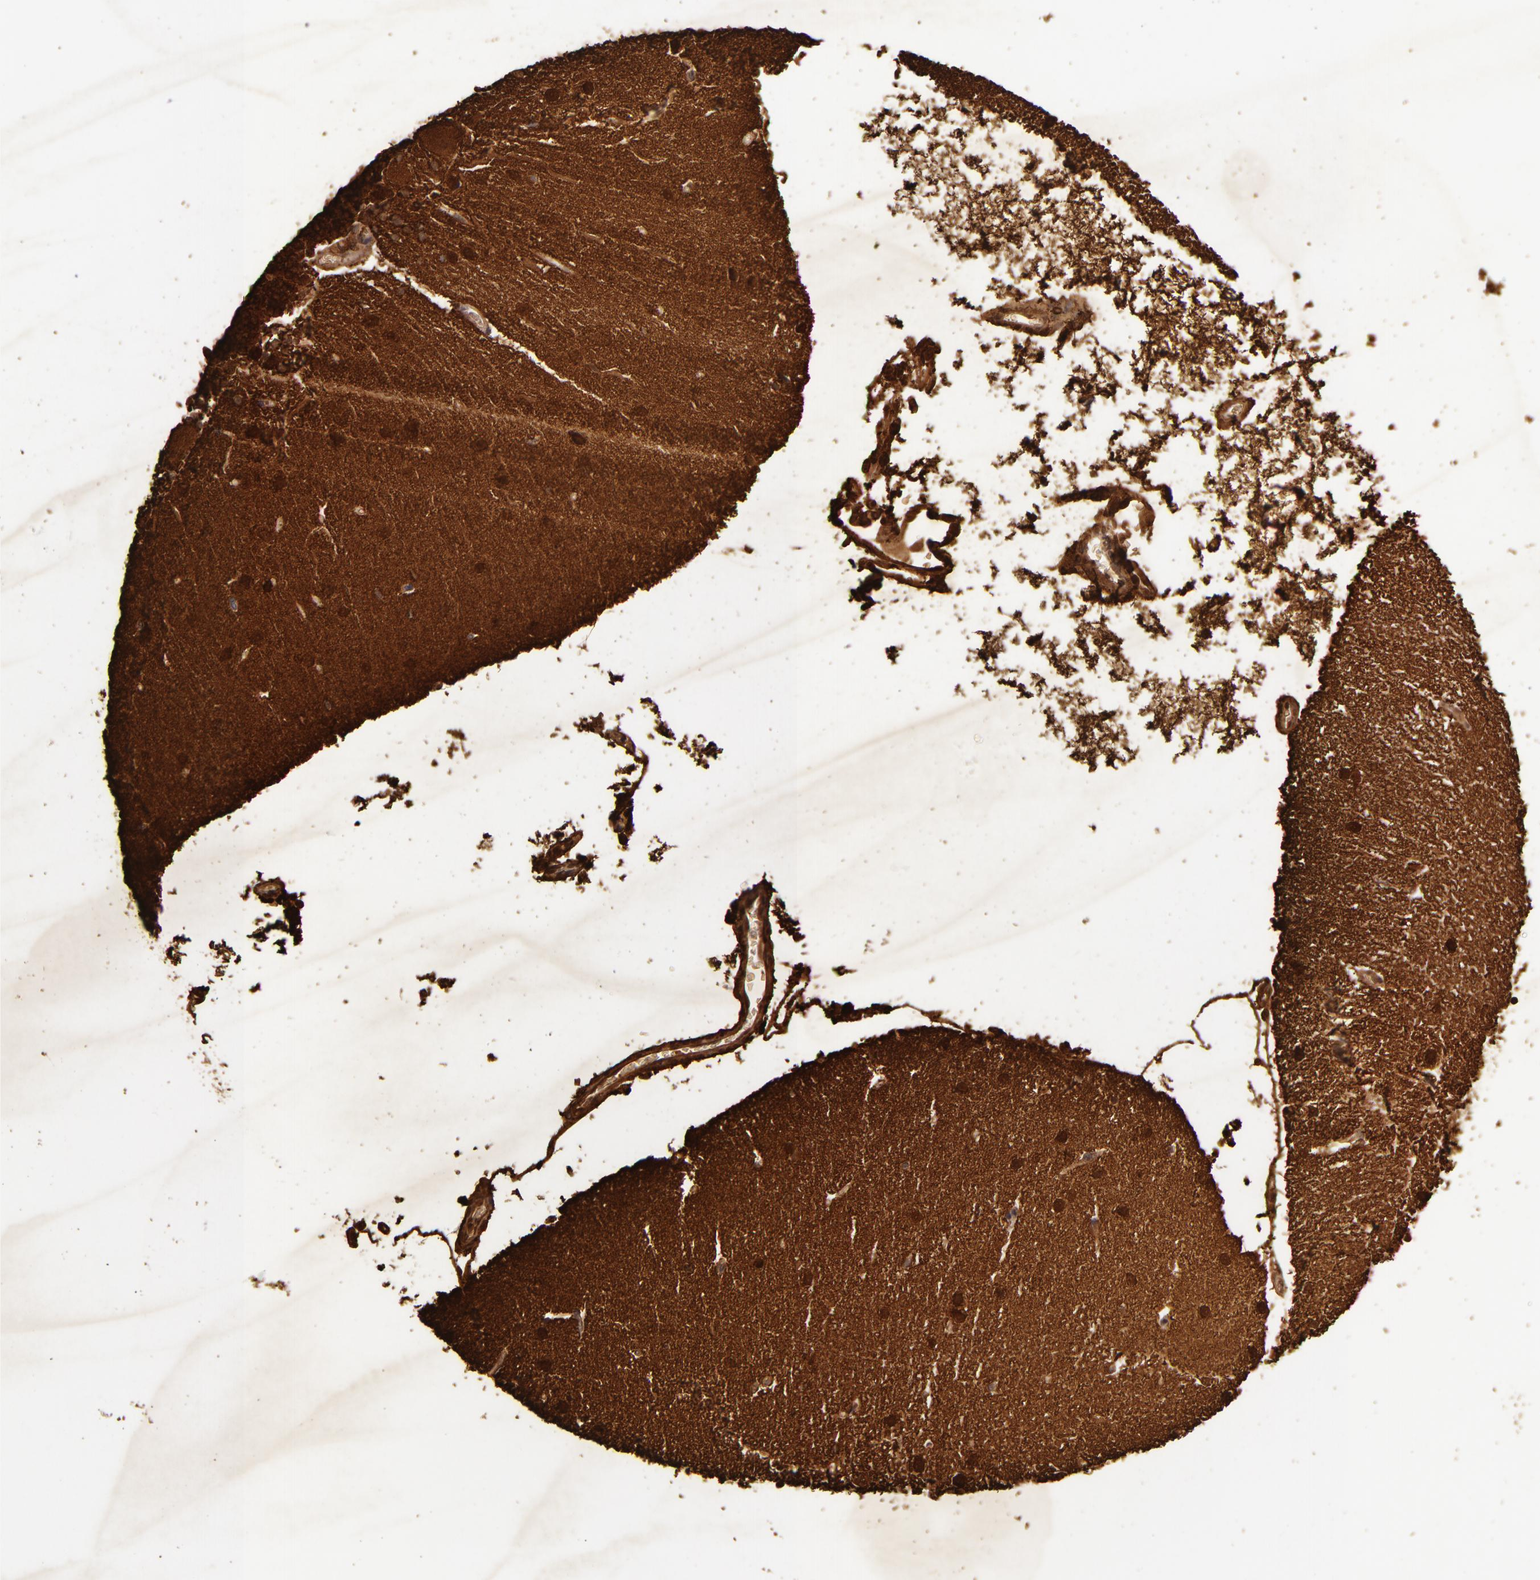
{"staining": {"intensity": "strong", "quantity": ">75%", "location": "cytoplasmic/membranous"}, "tissue": "cerebellum", "cell_type": "Cells in granular layer", "image_type": "normal", "snomed": [{"axis": "morphology", "description": "Normal tissue, NOS"}, {"axis": "topography", "description": "Cerebellum"}], "caption": "Immunohistochemical staining of unremarkable cerebellum exhibits >75% levels of strong cytoplasmic/membranous protein staining in about >75% of cells in granular layer.", "gene": "SNCB", "patient": {"sex": "female", "age": 54}}